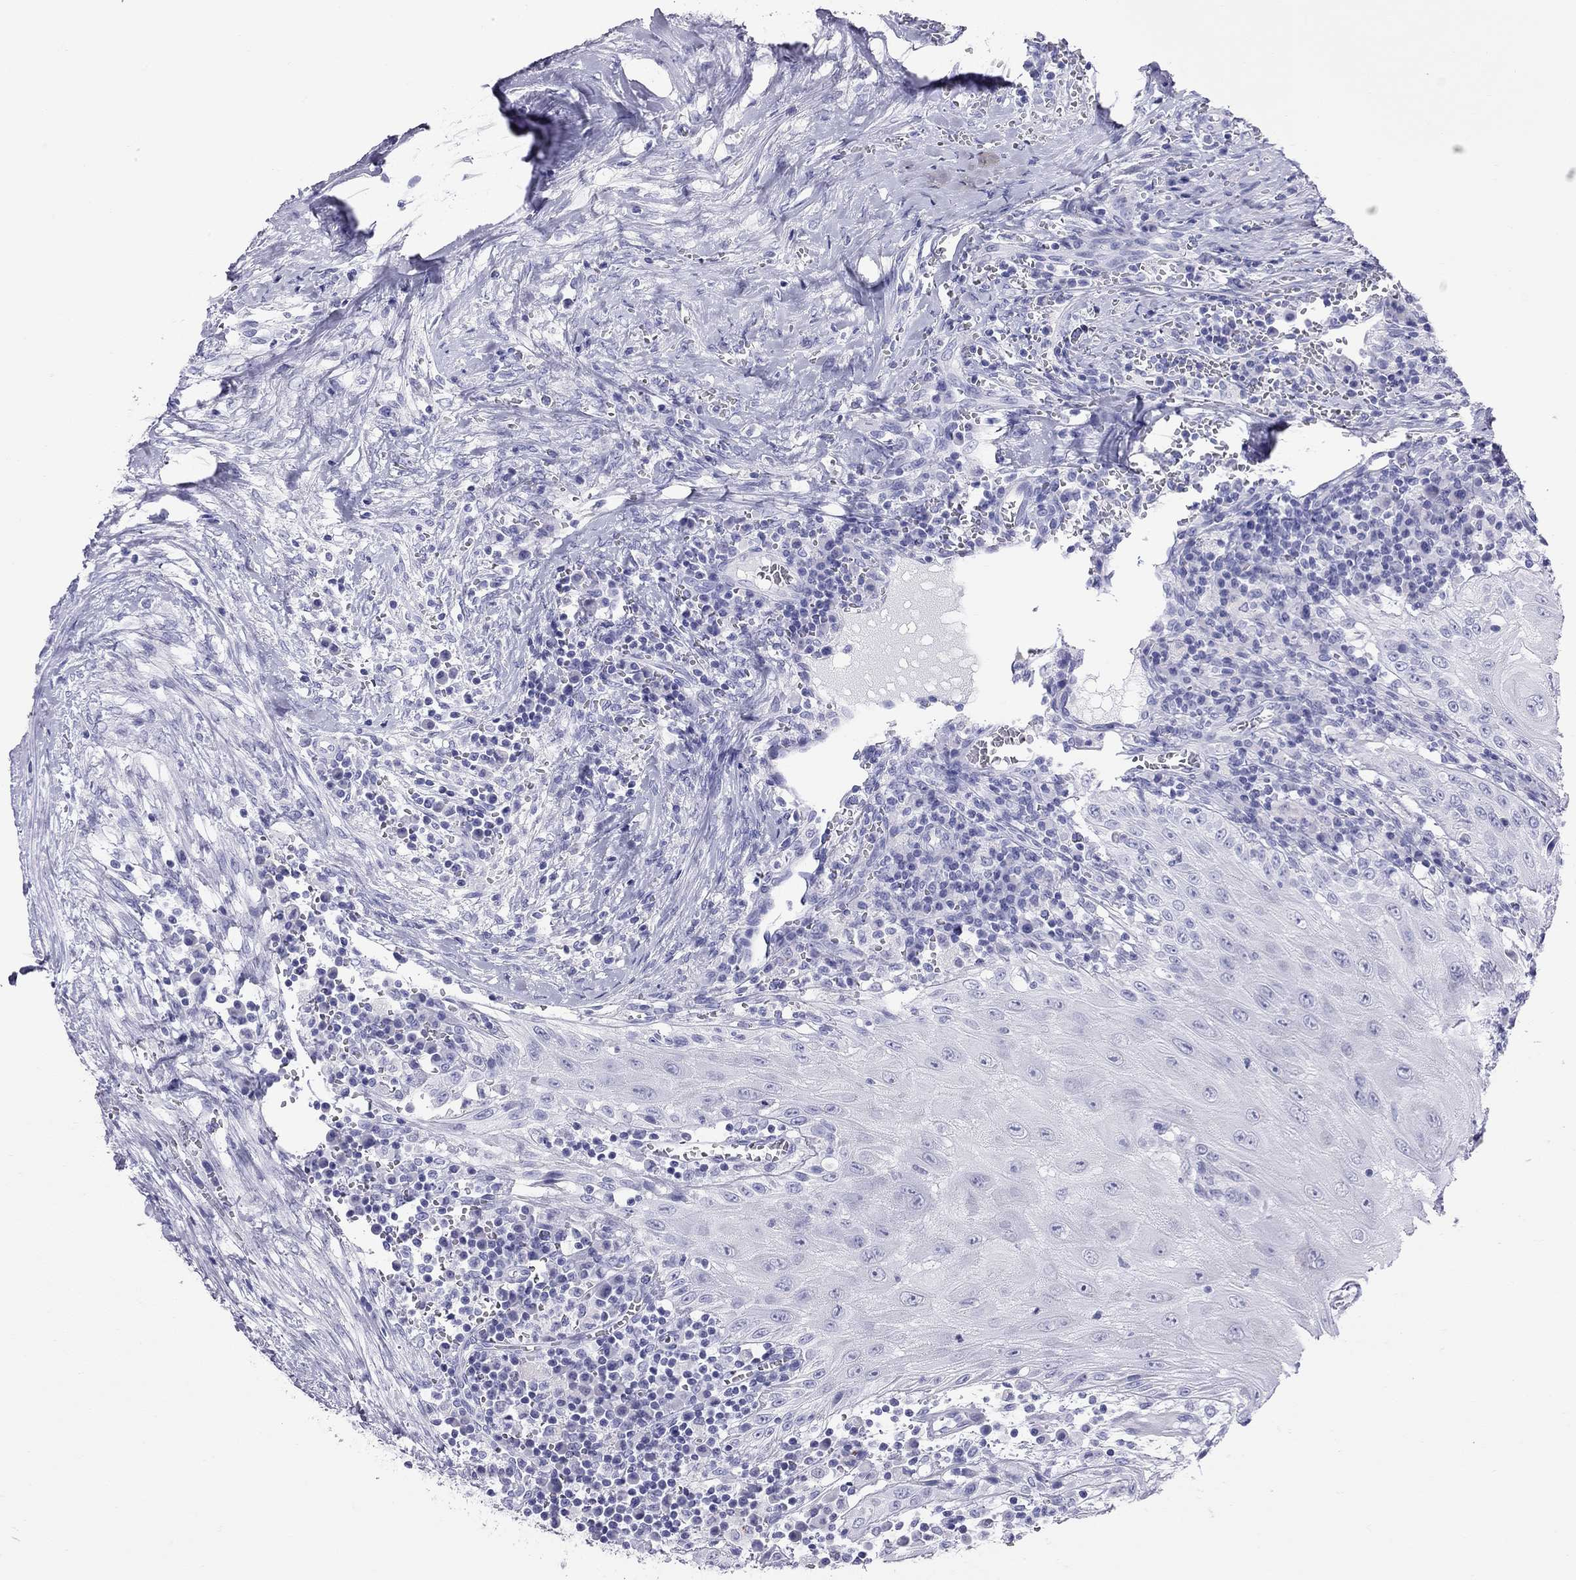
{"staining": {"intensity": "negative", "quantity": "none", "location": "none"}, "tissue": "head and neck cancer", "cell_type": "Tumor cells", "image_type": "cancer", "snomed": [{"axis": "morphology", "description": "Squamous cell carcinoma, NOS"}, {"axis": "topography", "description": "Oral tissue"}, {"axis": "topography", "description": "Head-Neck"}], "caption": "IHC photomicrograph of neoplastic tissue: head and neck cancer stained with DAB (3,3'-diaminobenzidine) displays no significant protein expression in tumor cells.", "gene": "TRPM3", "patient": {"sex": "male", "age": 58}}